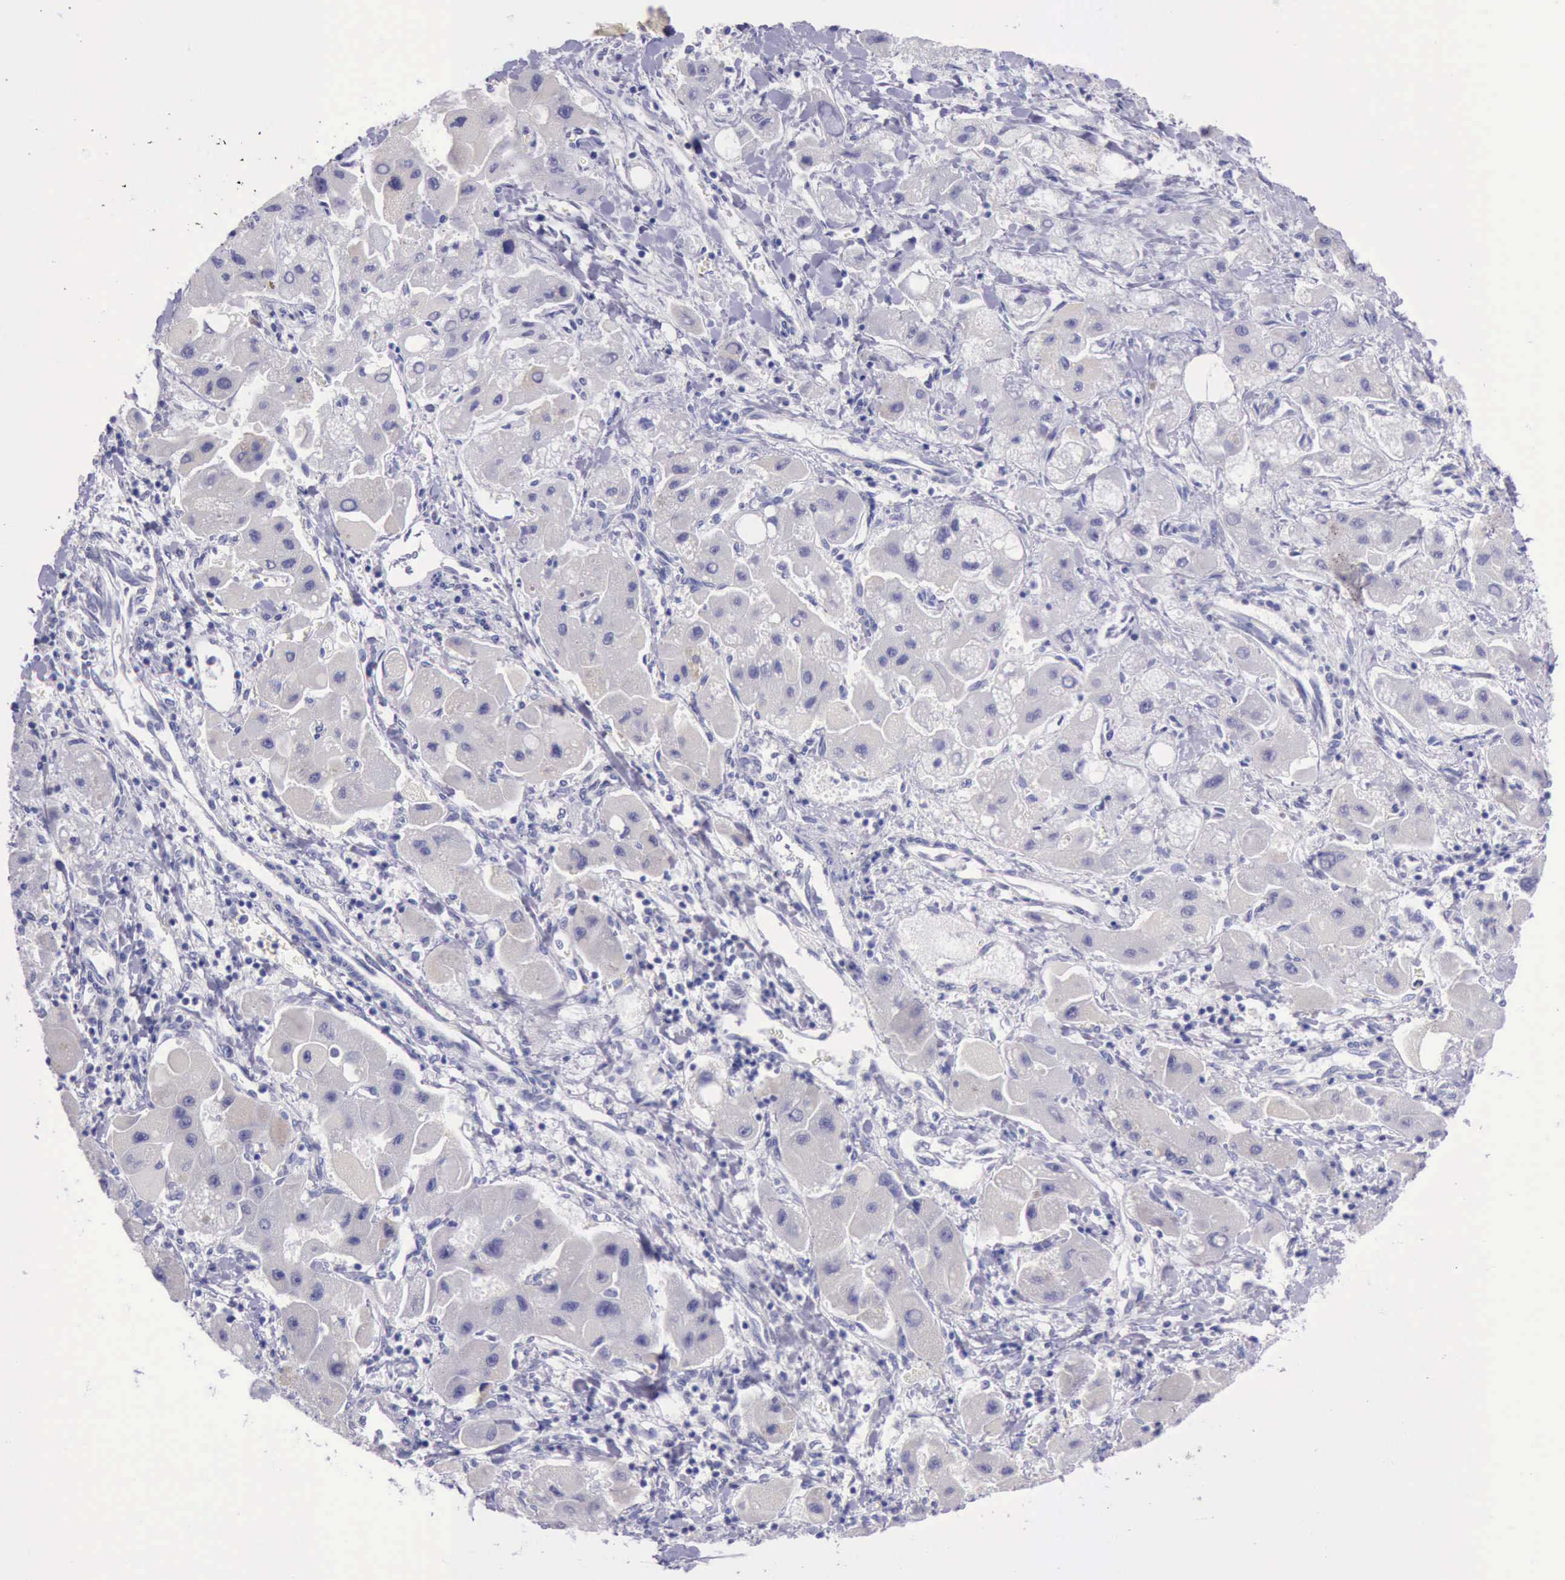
{"staining": {"intensity": "negative", "quantity": "none", "location": "none"}, "tissue": "liver cancer", "cell_type": "Tumor cells", "image_type": "cancer", "snomed": [{"axis": "morphology", "description": "Carcinoma, Hepatocellular, NOS"}, {"axis": "topography", "description": "Liver"}], "caption": "This histopathology image is of liver cancer (hepatocellular carcinoma) stained with IHC to label a protein in brown with the nuclei are counter-stained blue. There is no staining in tumor cells.", "gene": "LRFN5", "patient": {"sex": "male", "age": 24}}